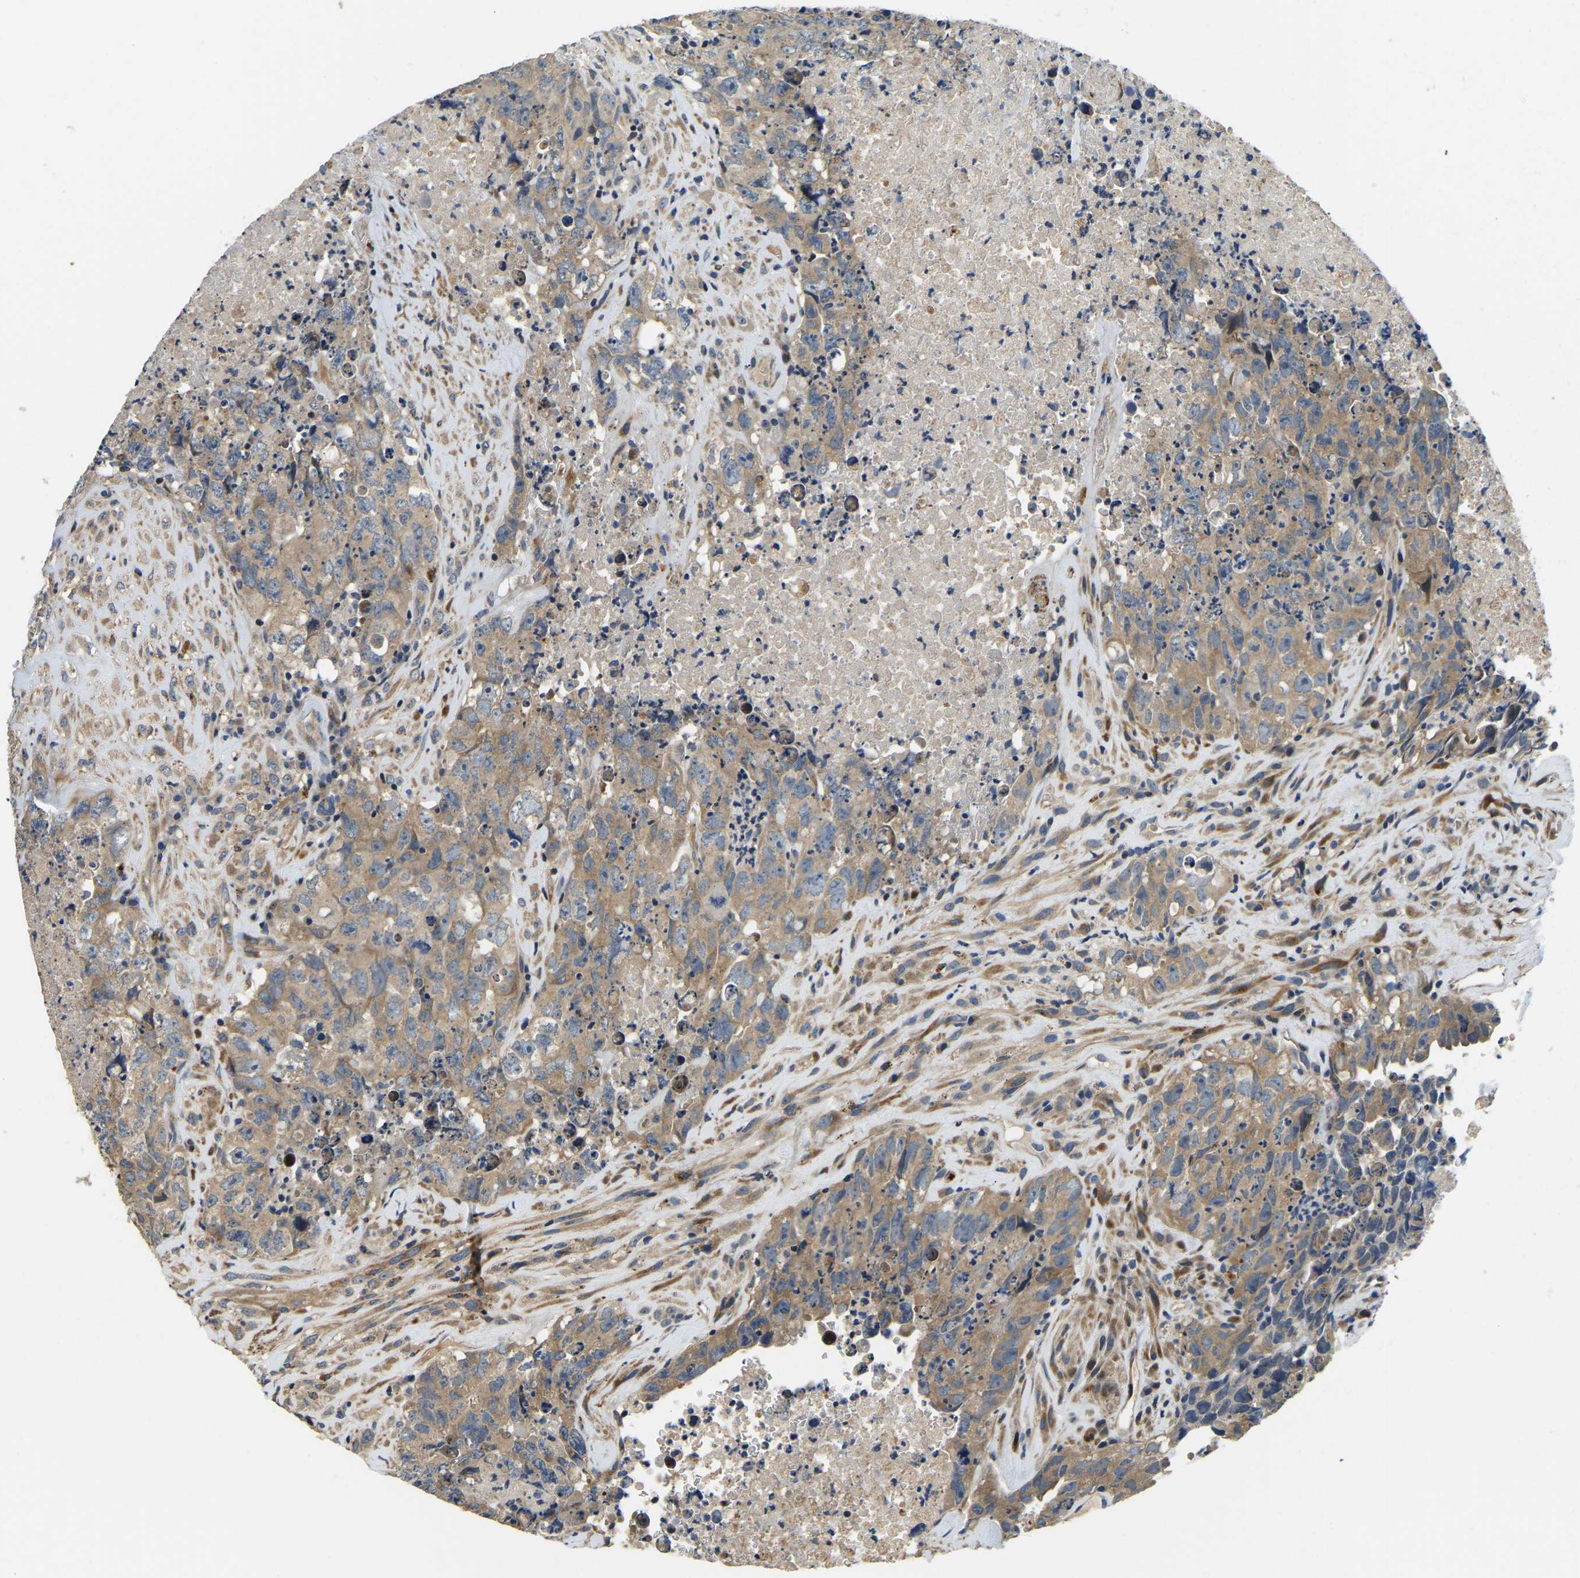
{"staining": {"intensity": "moderate", "quantity": ">75%", "location": "cytoplasmic/membranous"}, "tissue": "testis cancer", "cell_type": "Tumor cells", "image_type": "cancer", "snomed": [{"axis": "morphology", "description": "Carcinoma, Embryonal, NOS"}, {"axis": "topography", "description": "Testis"}], "caption": "Human testis cancer (embryonal carcinoma) stained with a protein marker demonstrates moderate staining in tumor cells.", "gene": "RNF39", "patient": {"sex": "male", "age": 32}}